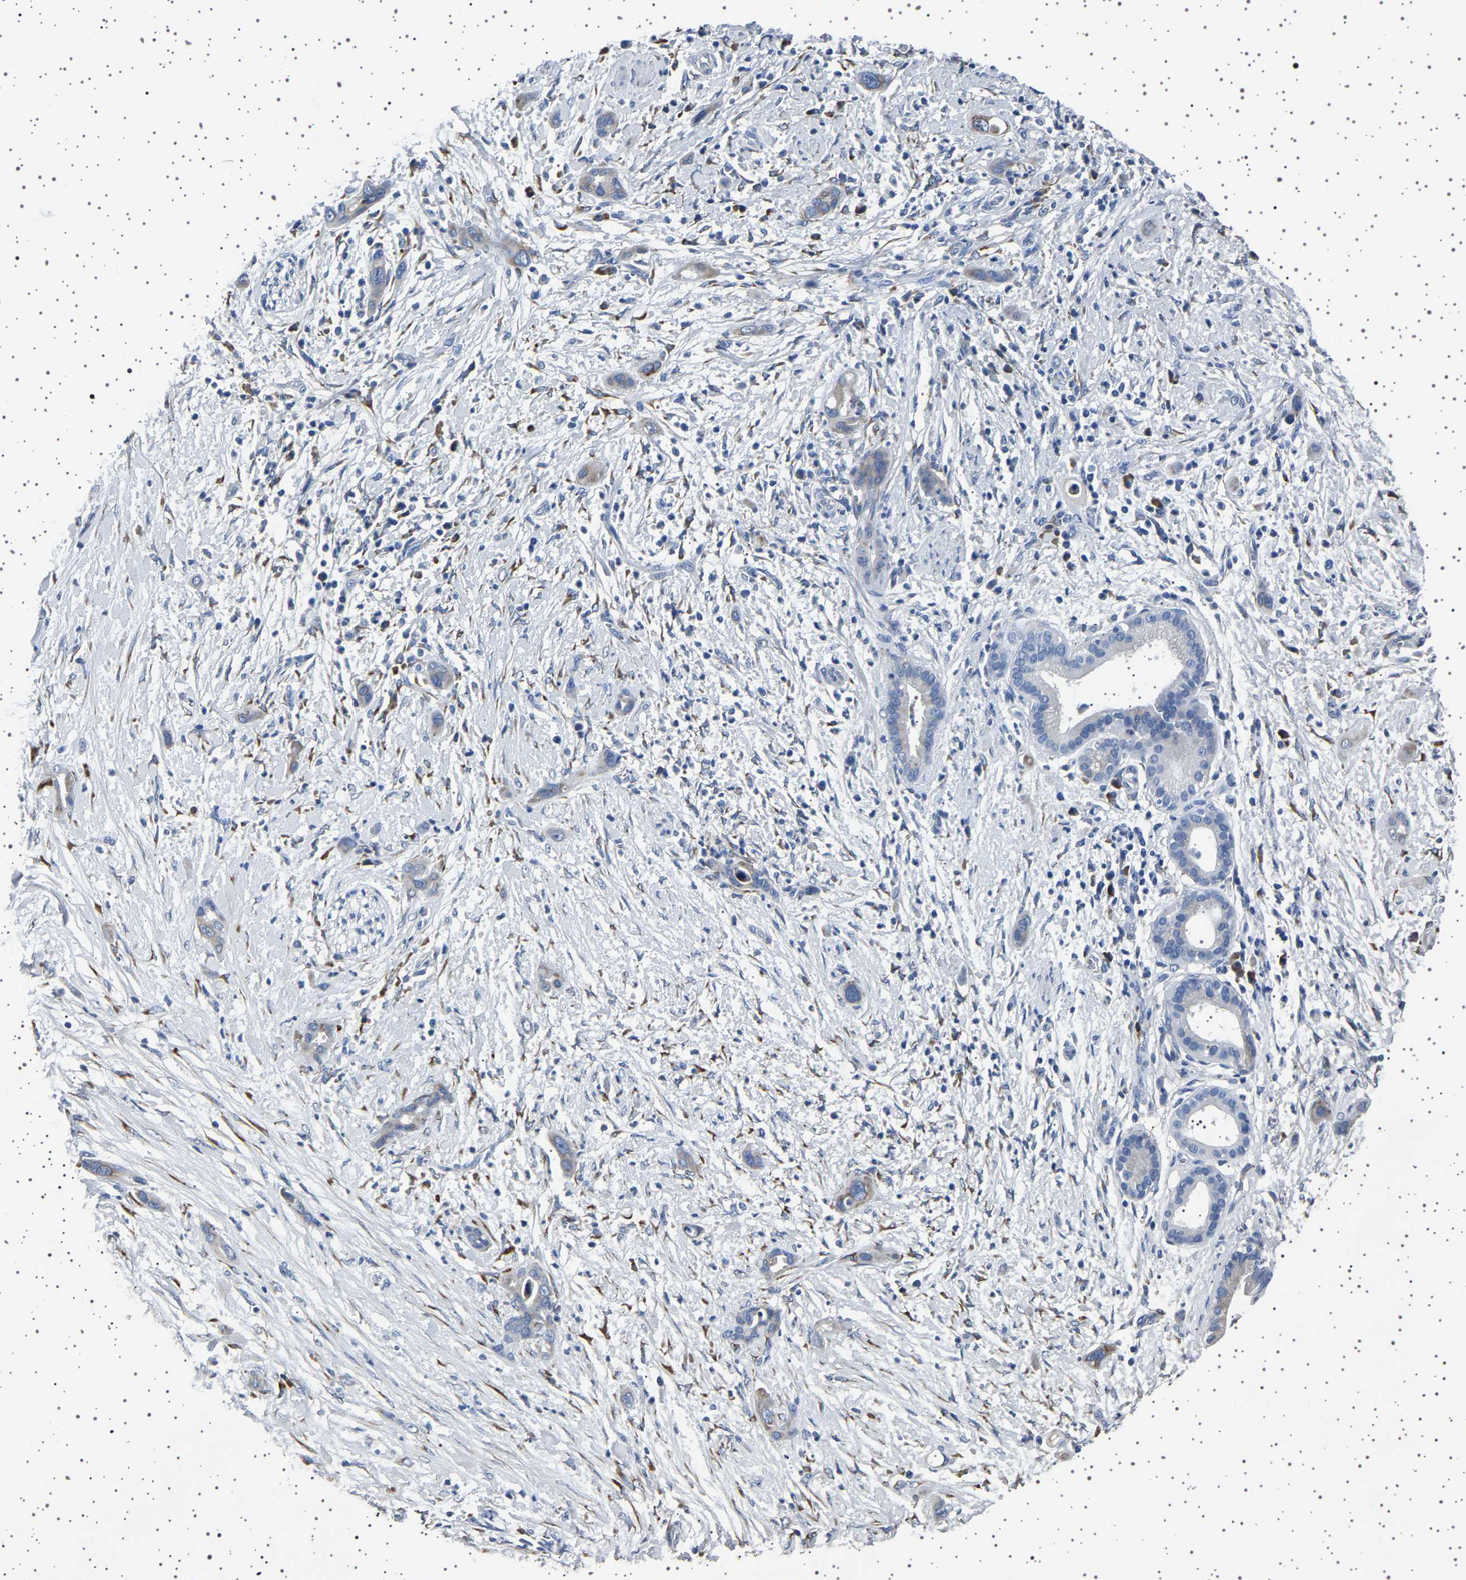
{"staining": {"intensity": "moderate", "quantity": "<25%", "location": "cytoplasmic/membranous"}, "tissue": "pancreatic cancer", "cell_type": "Tumor cells", "image_type": "cancer", "snomed": [{"axis": "morphology", "description": "Adenocarcinoma, NOS"}, {"axis": "topography", "description": "Pancreas"}], "caption": "Immunohistochemical staining of human pancreatic cancer displays moderate cytoplasmic/membranous protein staining in approximately <25% of tumor cells.", "gene": "FTCD", "patient": {"sex": "male", "age": 59}}